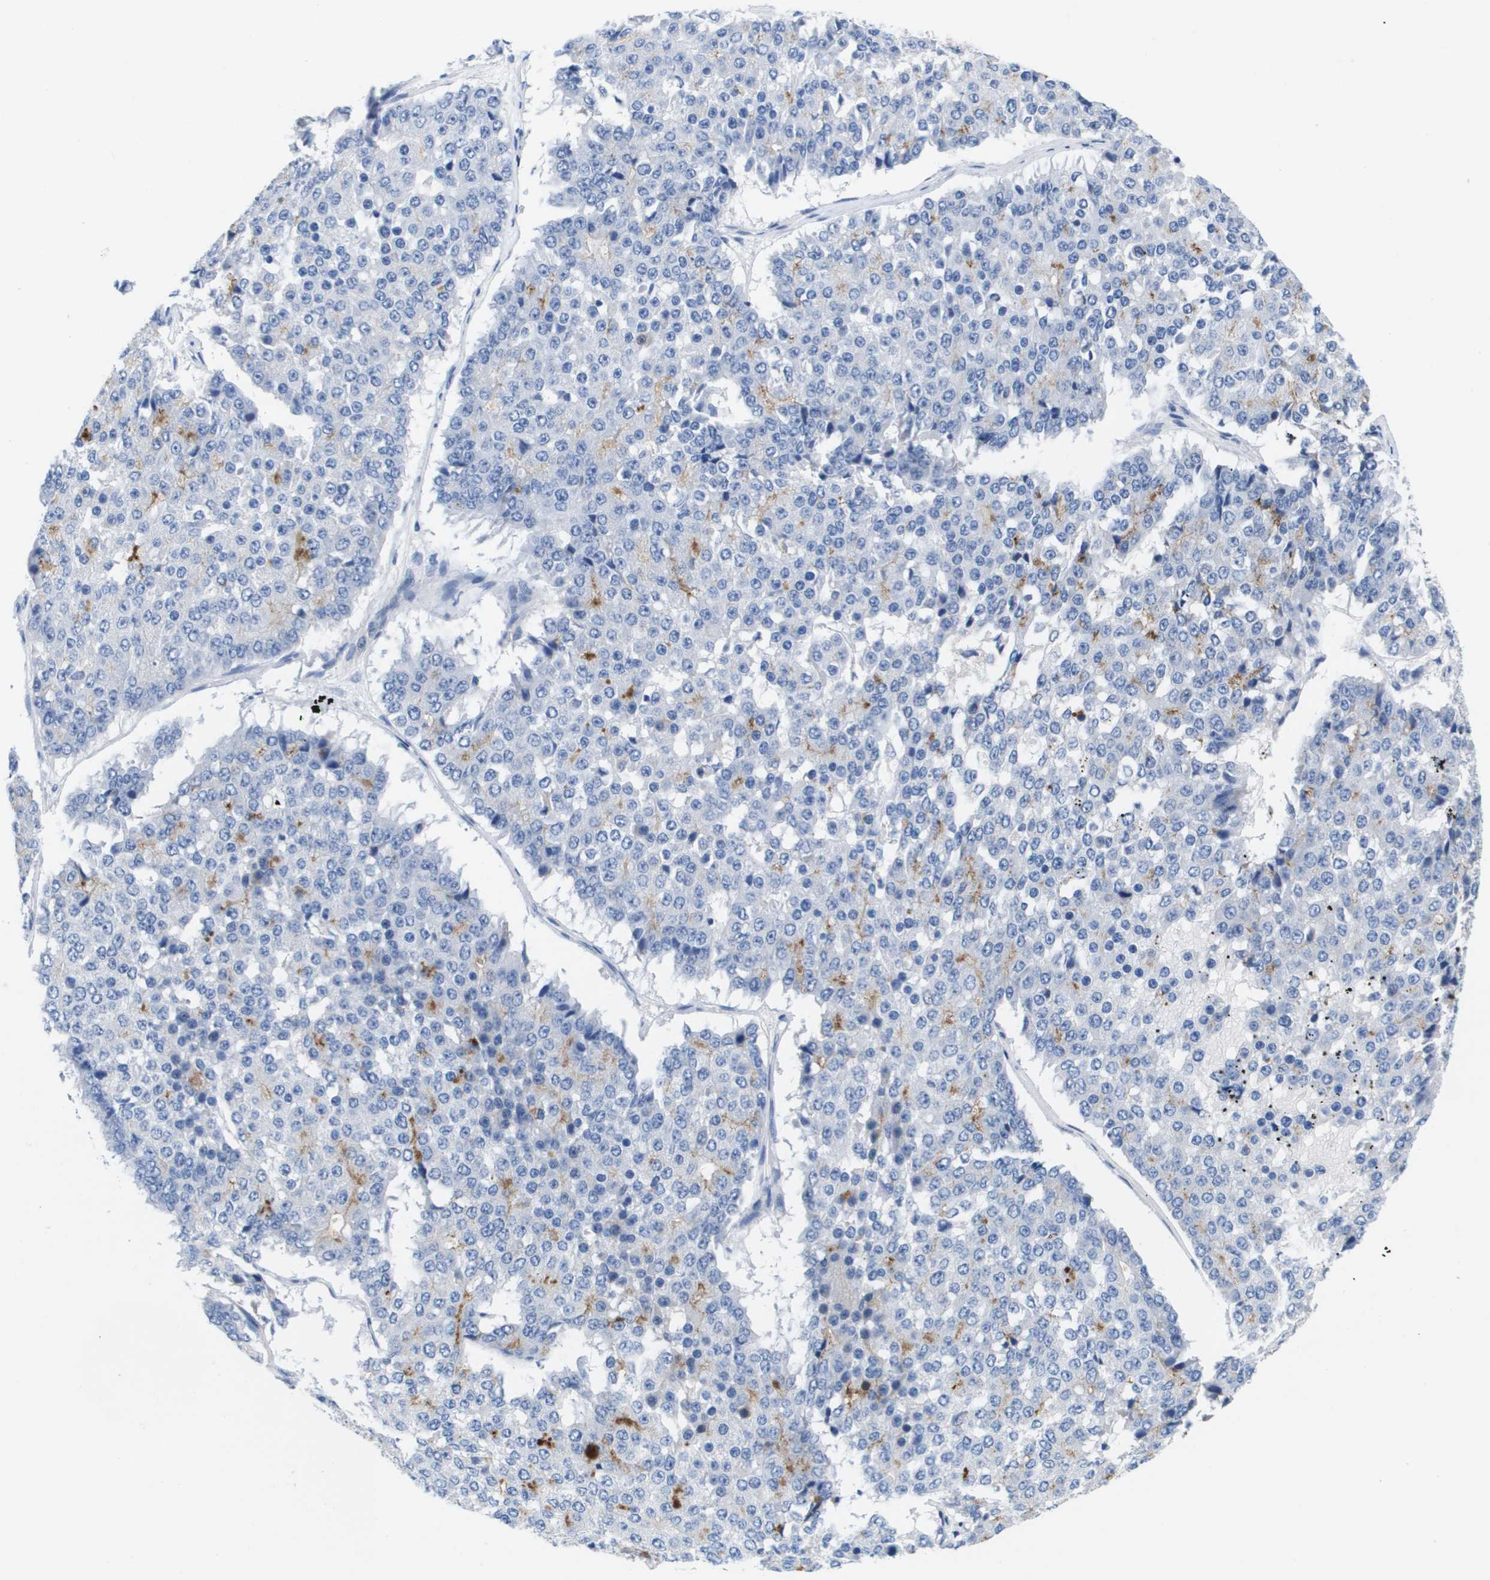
{"staining": {"intensity": "negative", "quantity": "none", "location": "none"}, "tissue": "pancreatic cancer", "cell_type": "Tumor cells", "image_type": "cancer", "snomed": [{"axis": "morphology", "description": "Adenocarcinoma, NOS"}, {"axis": "topography", "description": "Pancreas"}], "caption": "DAB (3,3'-diaminobenzidine) immunohistochemical staining of pancreatic cancer (adenocarcinoma) displays no significant positivity in tumor cells.", "gene": "APOA1", "patient": {"sex": "male", "age": 50}}